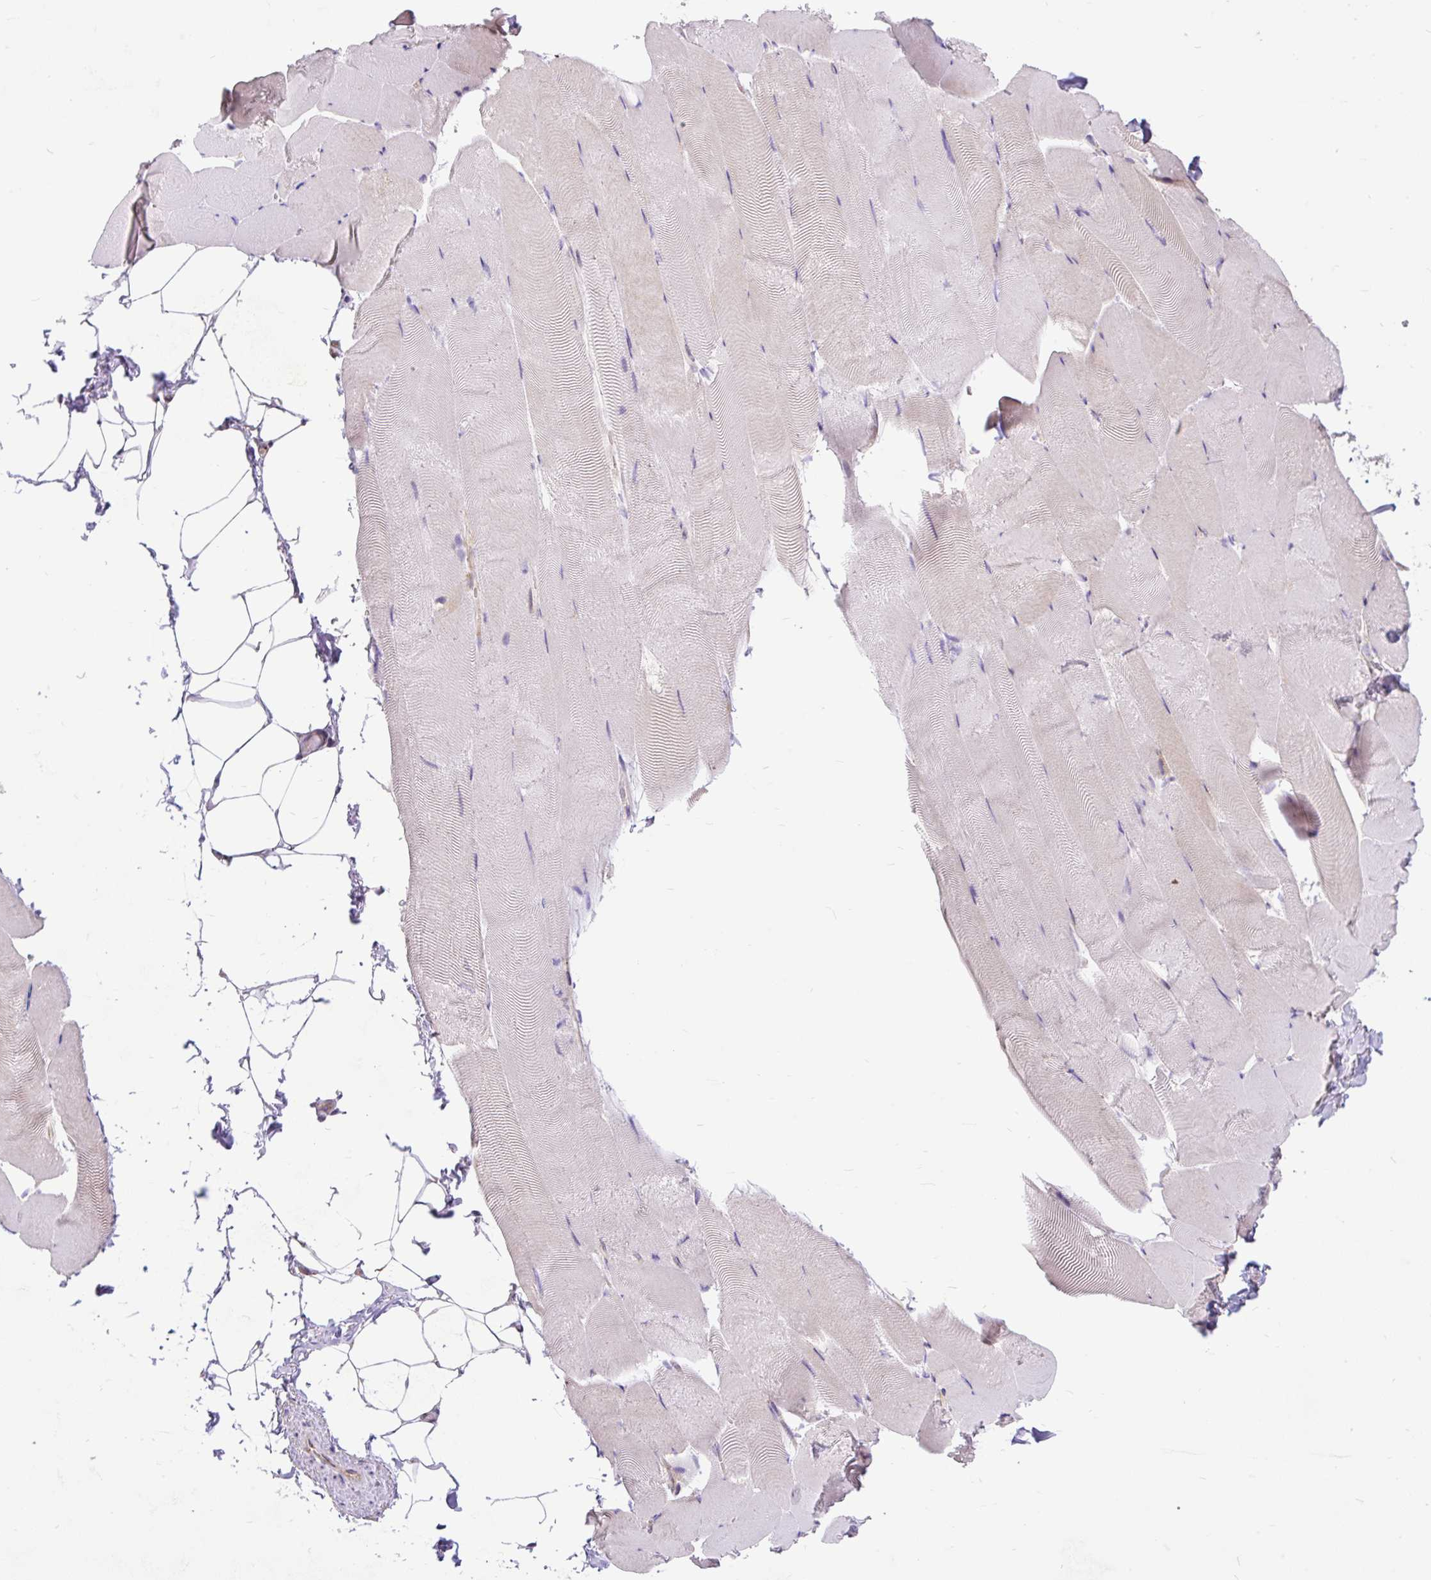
{"staining": {"intensity": "moderate", "quantity": "<25%", "location": "cytoplasmic/membranous"}, "tissue": "skeletal muscle", "cell_type": "Myocytes", "image_type": "normal", "snomed": [{"axis": "morphology", "description": "Normal tissue, NOS"}, {"axis": "topography", "description": "Skeletal muscle"}], "caption": "Moderate cytoplasmic/membranous protein positivity is seen in approximately <25% of myocytes in skeletal muscle.", "gene": "TRIM17", "patient": {"sex": "female", "age": 64}}